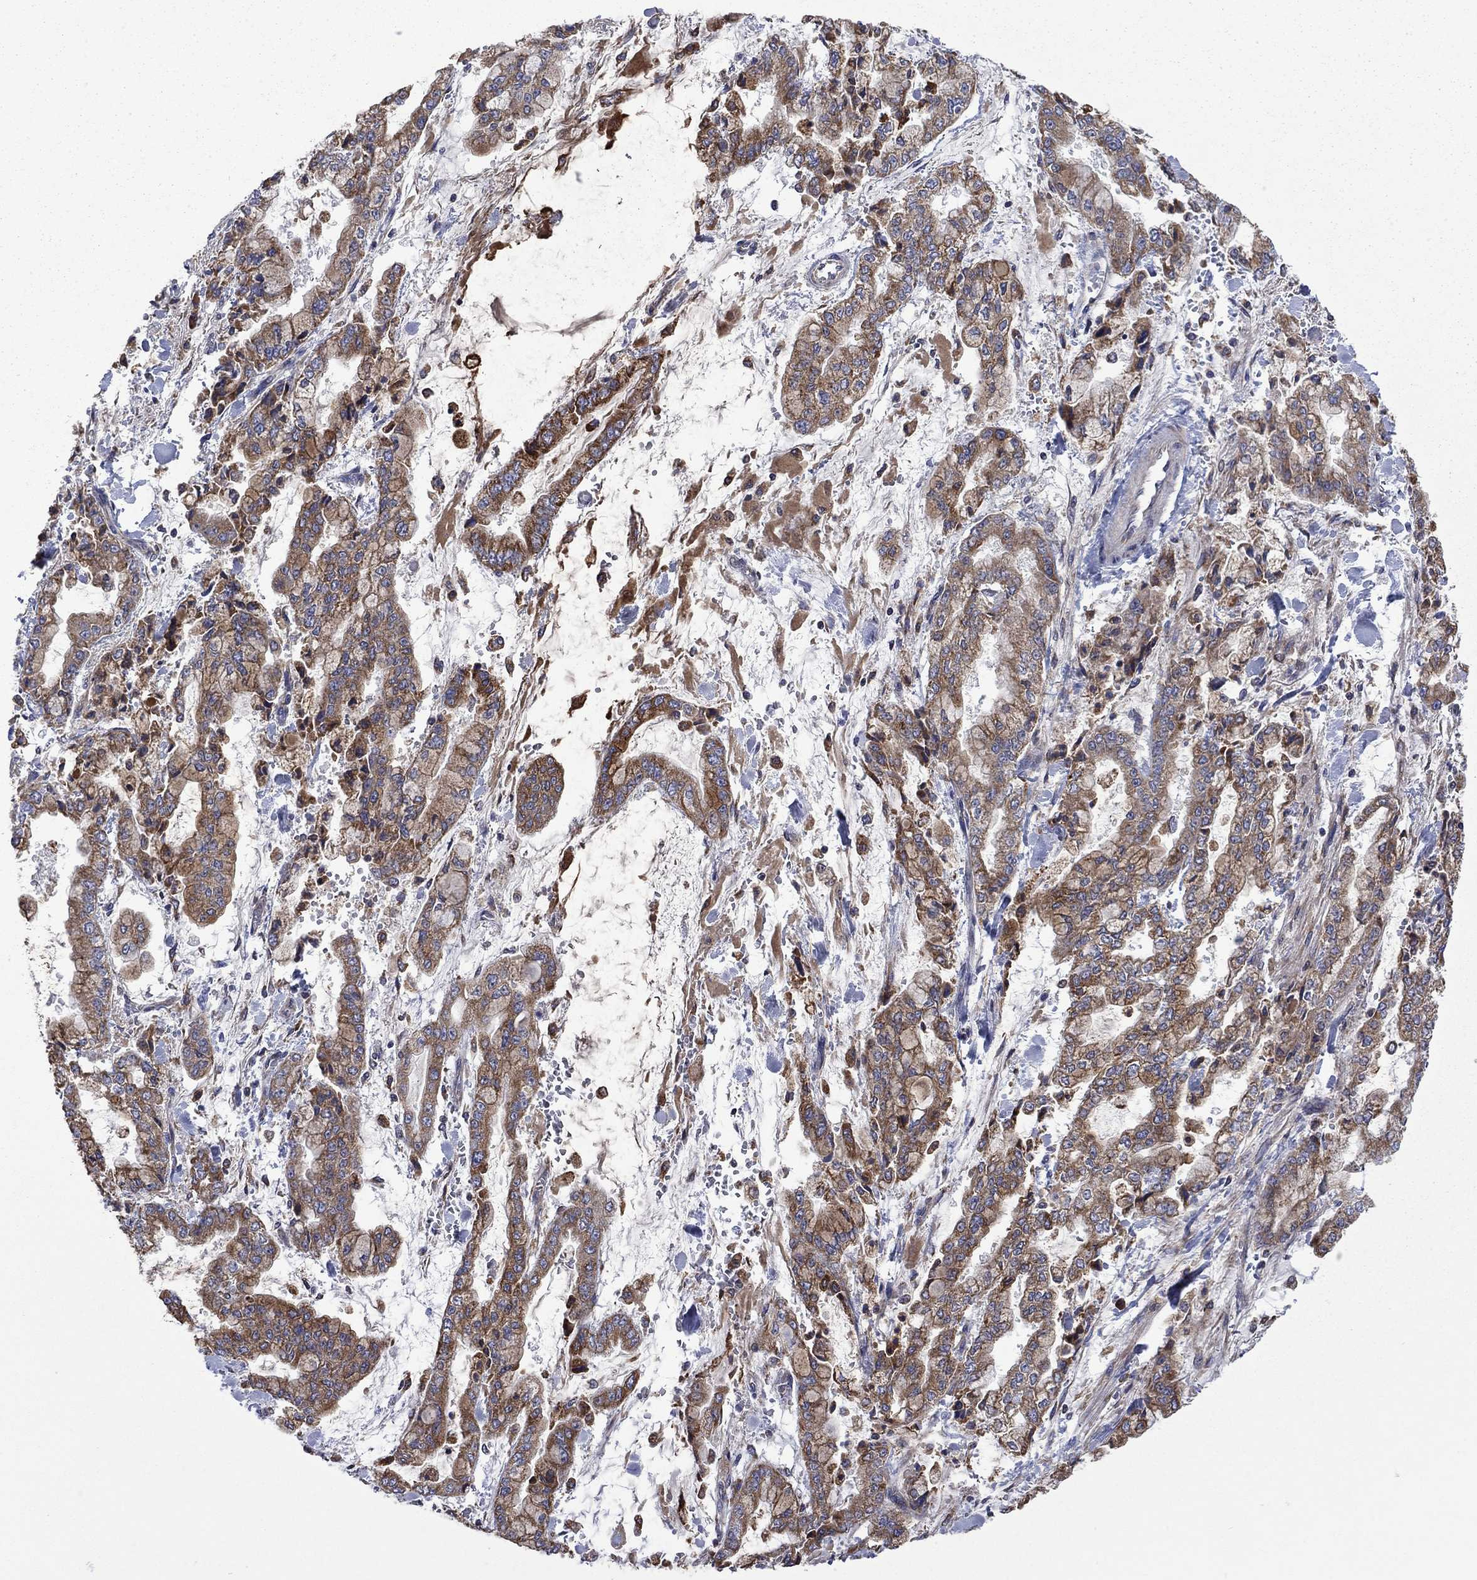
{"staining": {"intensity": "moderate", "quantity": ">75%", "location": "cytoplasmic/membranous"}, "tissue": "stomach cancer", "cell_type": "Tumor cells", "image_type": "cancer", "snomed": [{"axis": "morphology", "description": "Normal tissue, NOS"}, {"axis": "morphology", "description": "Adenocarcinoma, NOS"}, {"axis": "topography", "description": "Stomach, upper"}, {"axis": "topography", "description": "Stomach"}], "caption": "DAB immunohistochemical staining of stomach adenocarcinoma demonstrates moderate cytoplasmic/membranous protein staining in approximately >75% of tumor cells. (Brightfield microscopy of DAB IHC at high magnification).", "gene": "FURIN", "patient": {"sex": "male", "age": 76}}